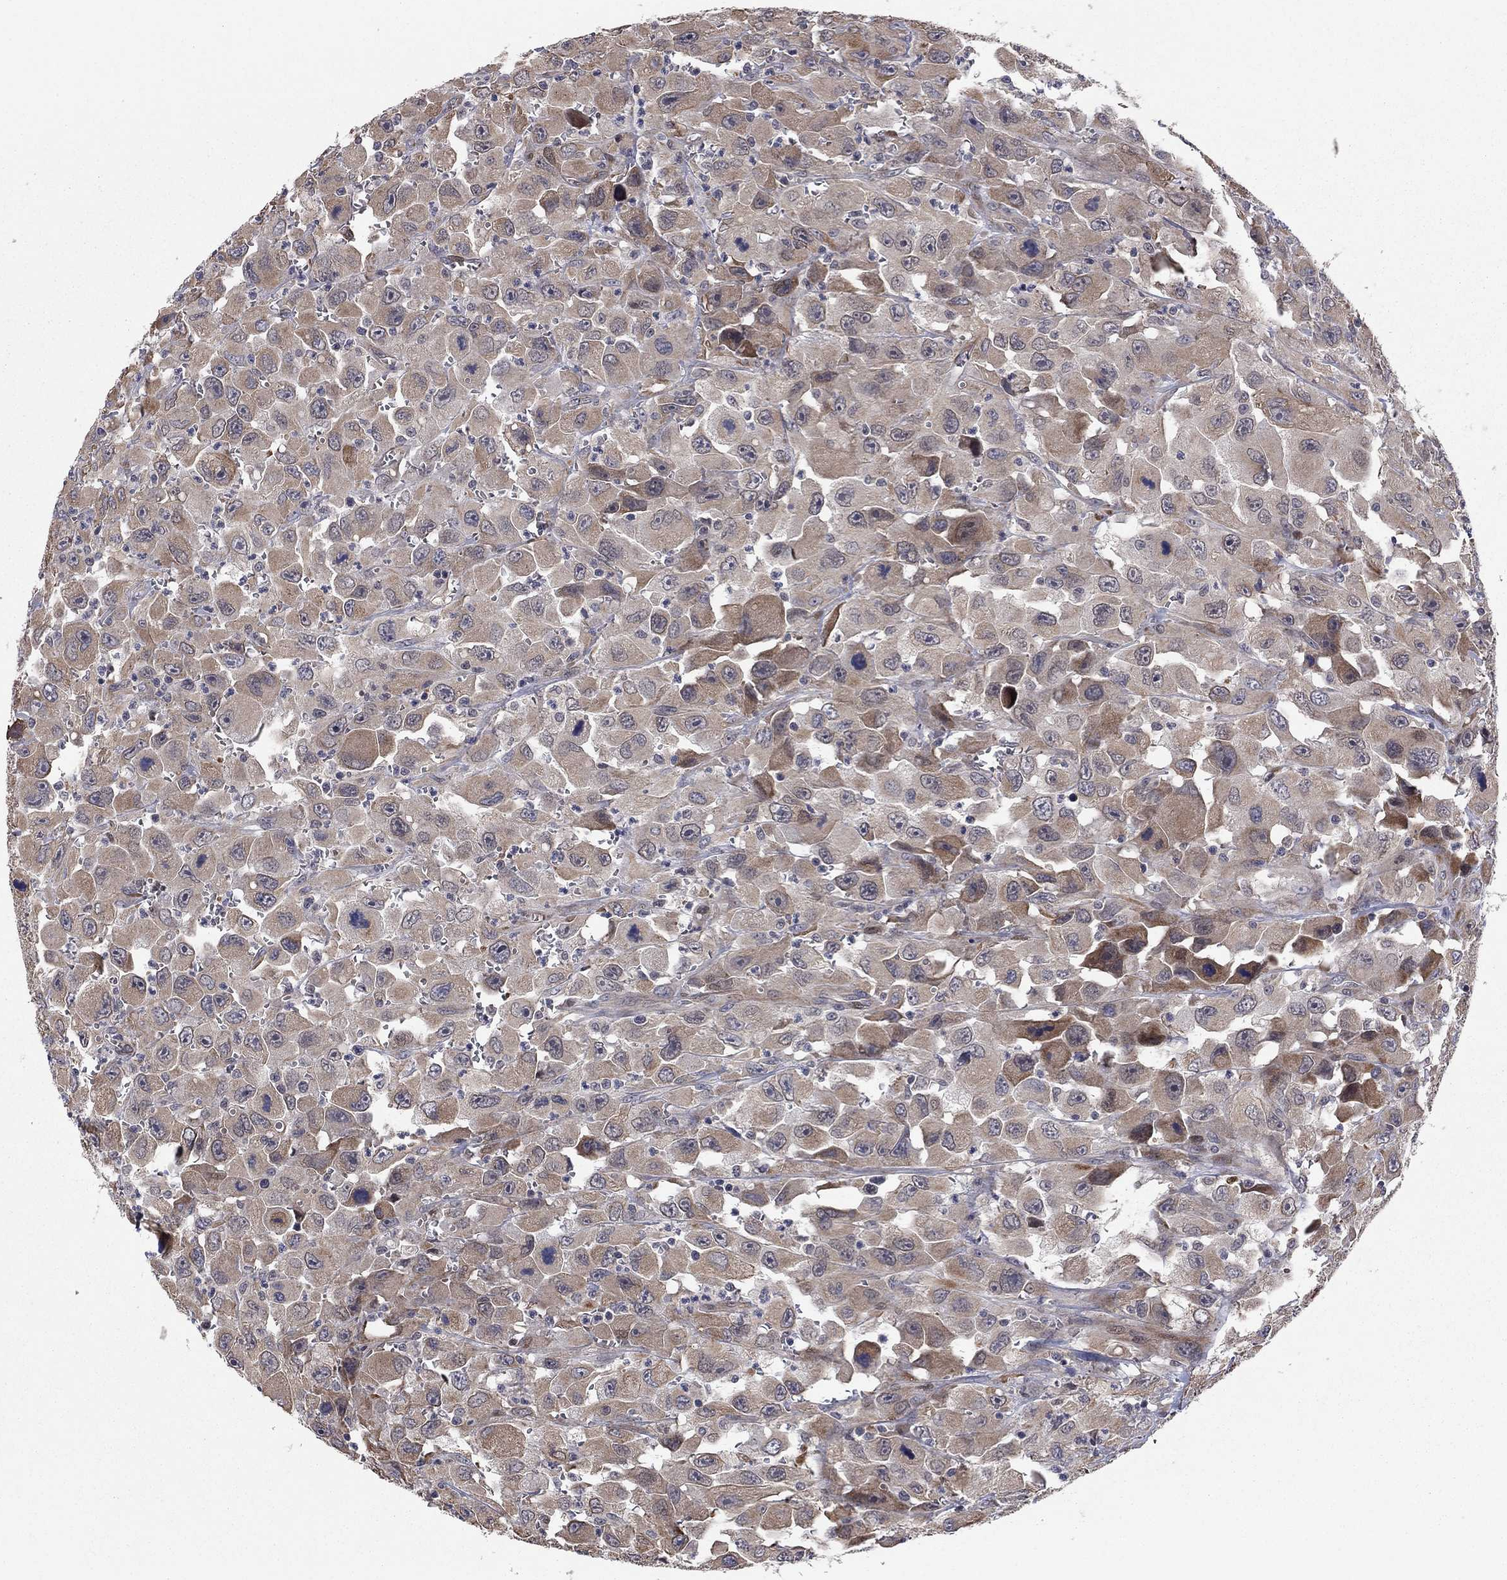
{"staining": {"intensity": "moderate", "quantity": "<25%", "location": "cytoplasmic/membranous"}, "tissue": "head and neck cancer", "cell_type": "Tumor cells", "image_type": "cancer", "snomed": [{"axis": "morphology", "description": "Squamous cell carcinoma, NOS"}, {"axis": "morphology", "description": "Squamous cell carcinoma, metastatic, NOS"}, {"axis": "topography", "description": "Oral tissue"}, {"axis": "topography", "description": "Head-Neck"}], "caption": "This is an image of immunohistochemistry staining of metastatic squamous cell carcinoma (head and neck), which shows moderate positivity in the cytoplasmic/membranous of tumor cells.", "gene": "BCL11A", "patient": {"sex": "female", "age": 85}}